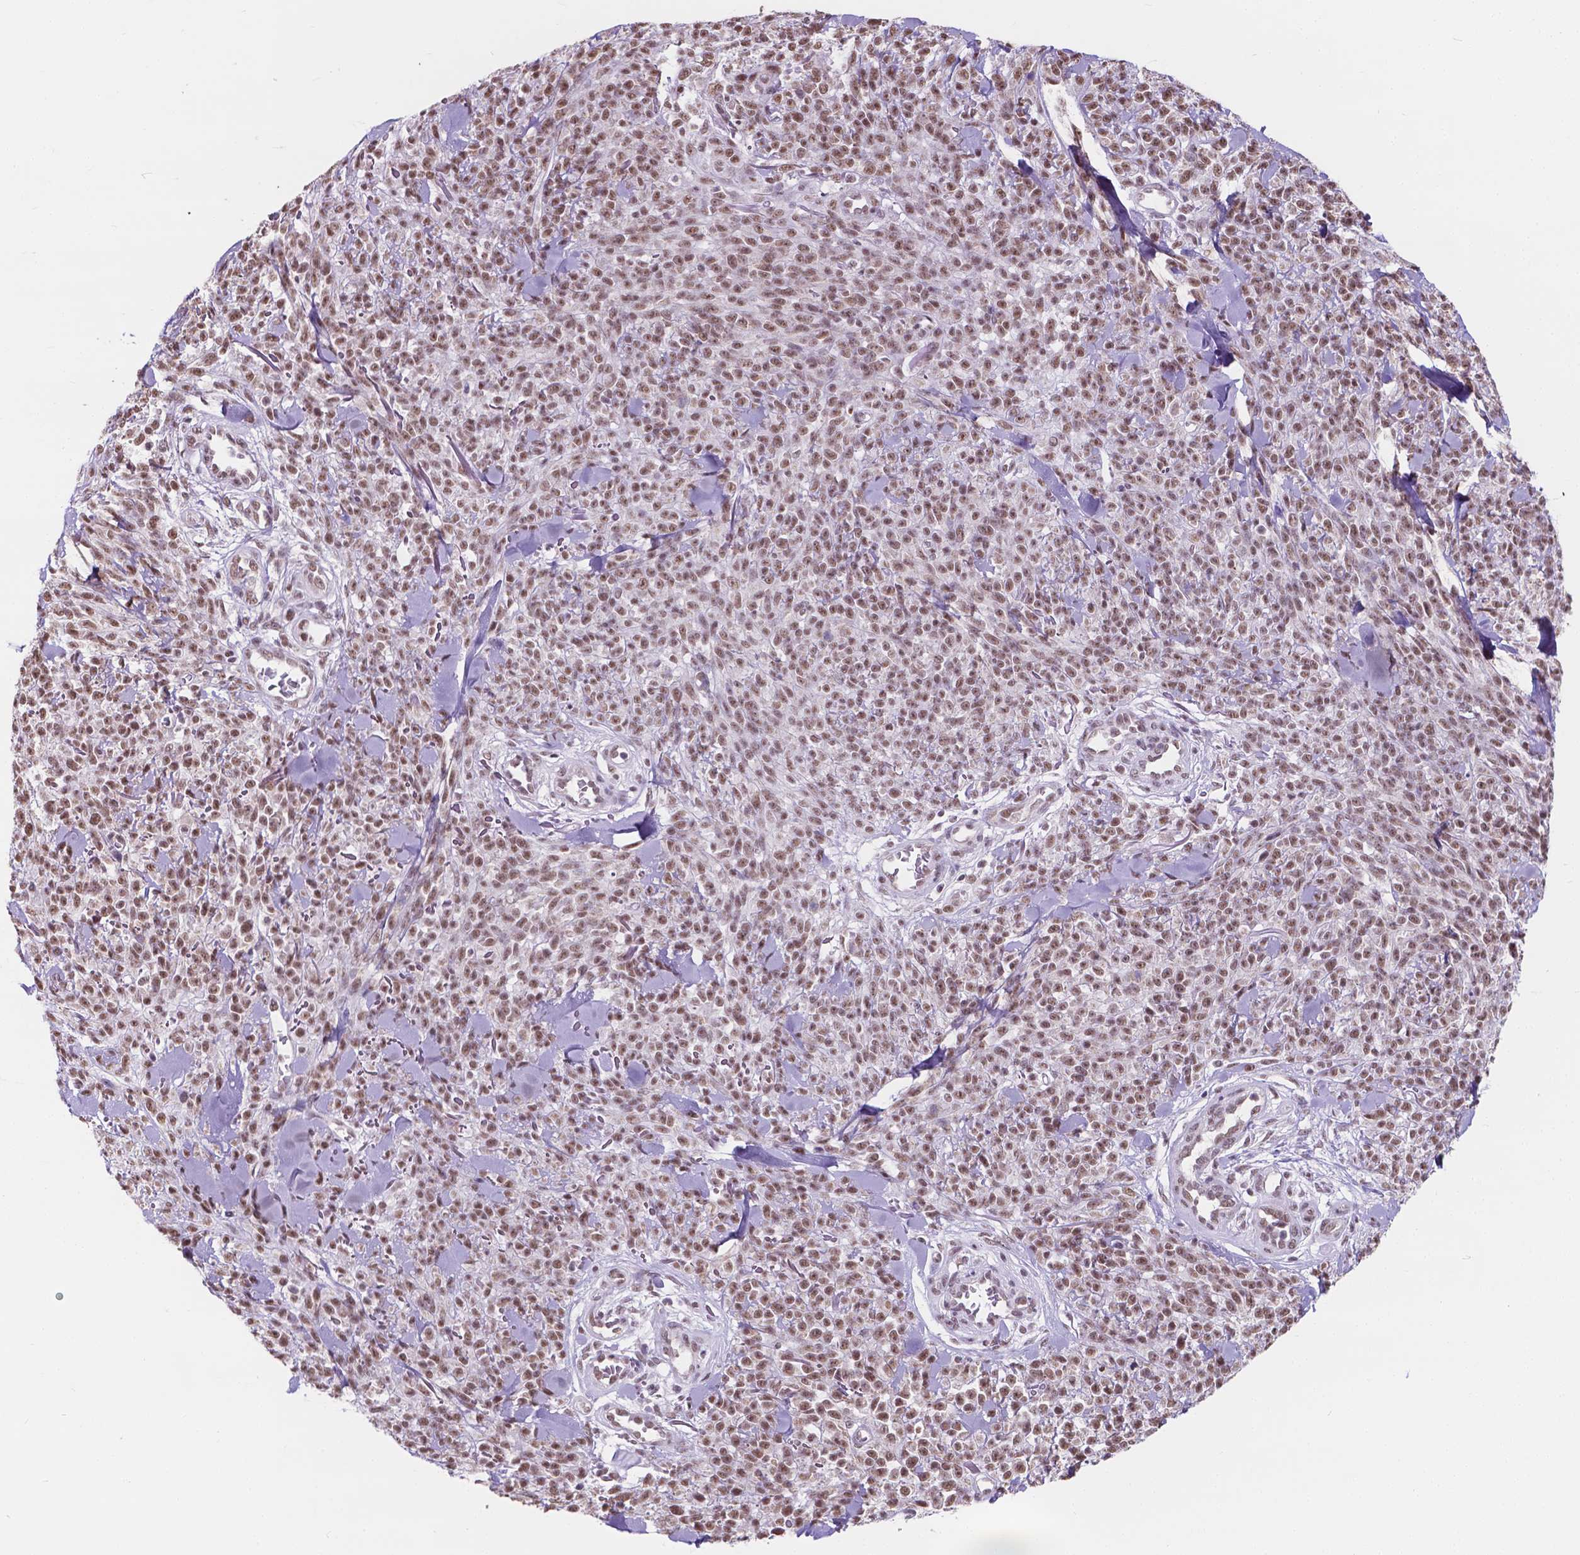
{"staining": {"intensity": "moderate", "quantity": ">75%", "location": "nuclear"}, "tissue": "melanoma", "cell_type": "Tumor cells", "image_type": "cancer", "snomed": [{"axis": "morphology", "description": "Malignant melanoma, NOS"}, {"axis": "topography", "description": "Skin"}, {"axis": "topography", "description": "Skin of trunk"}], "caption": "IHC of melanoma demonstrates medium levels of moderate nuclear staining in about >75% of tumor cells. The protein of interest is shown in brown color, while the nuclei are stained blue.", "gene": "BCAS2", "patient": {"sex": "male", "age": 74}}